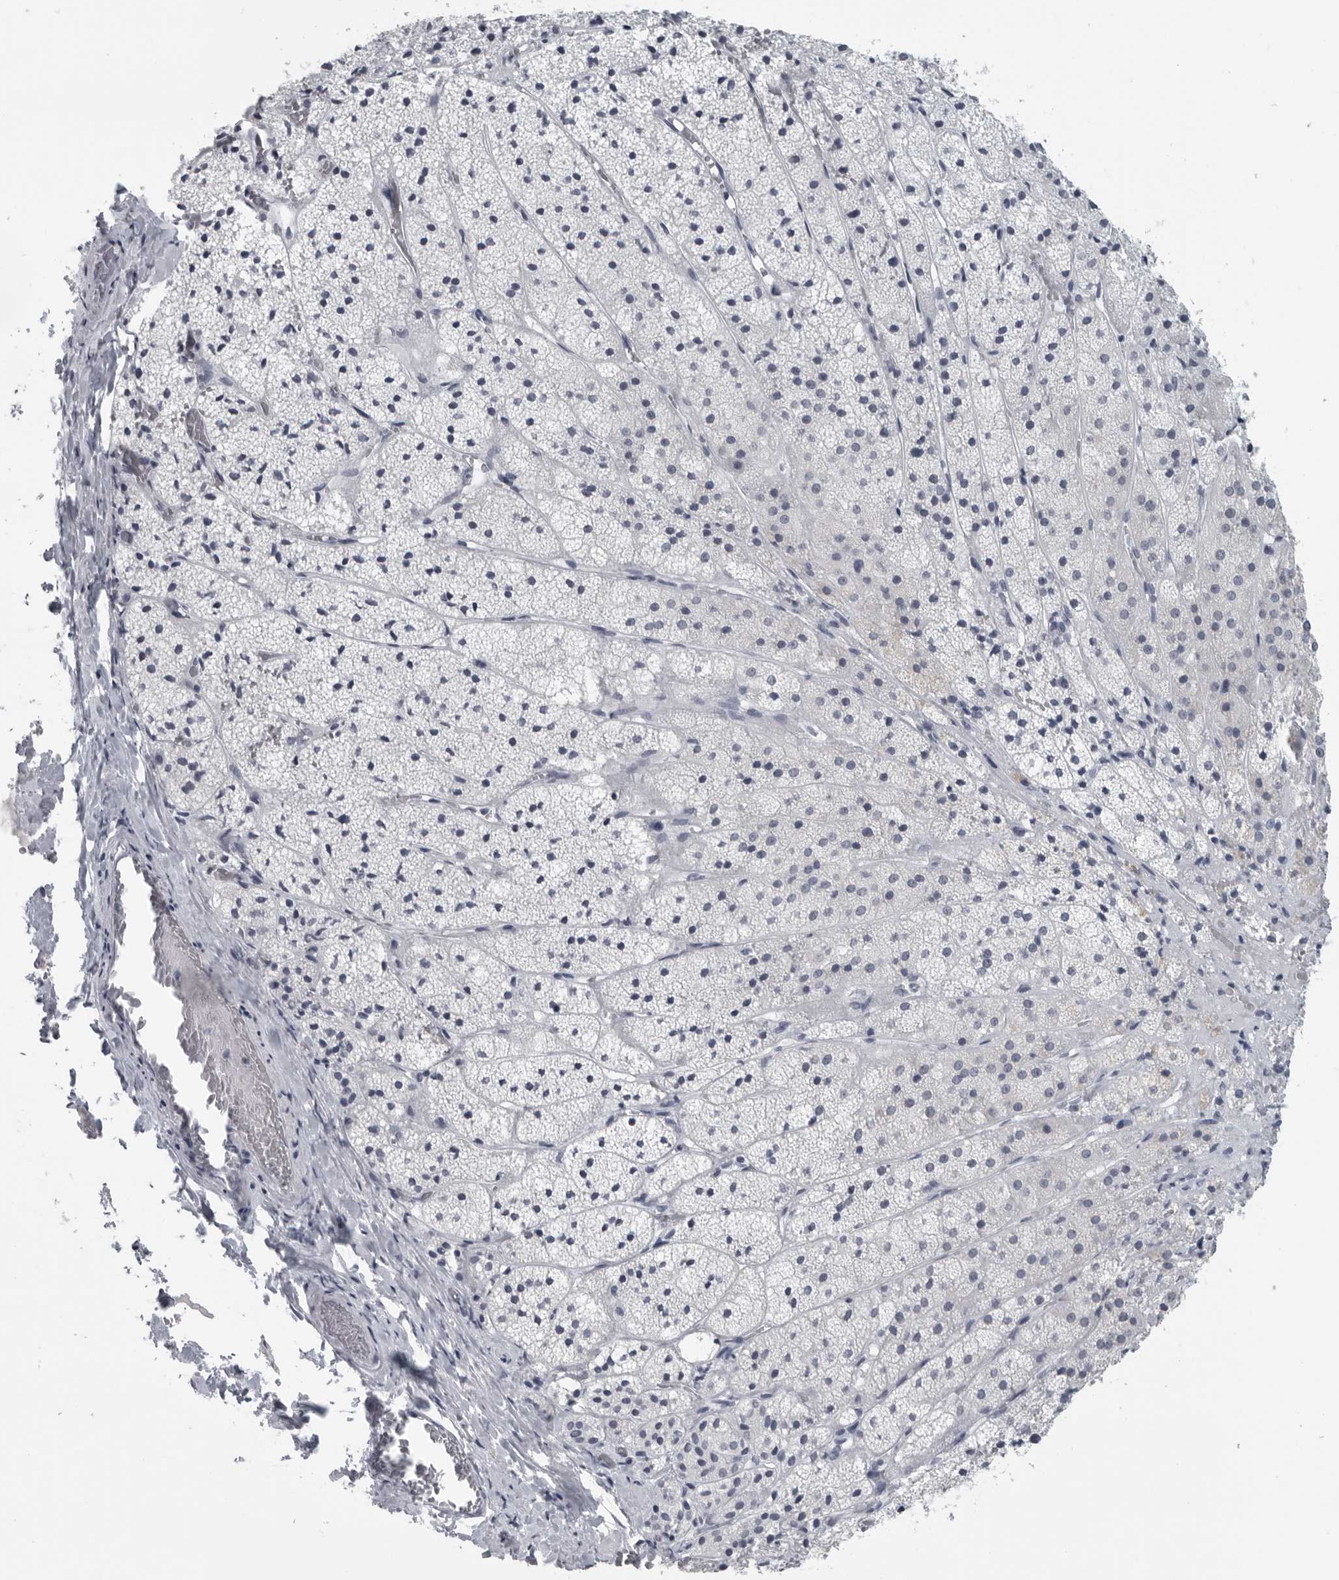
{"staining": {"intensity": "negative", "quantity": "none", "location": "none"}, "tissue": "adrenal gland", "cell_type": "Glandular cells", "image_type": "normal", "snomed": [{"axis": "morphology", "description": "Normal tissue, NOS"}, {"axis": "topography", "description": "Adrenal gland"}], "caption": "Immunohistochemistry of benign adrenal gland exhibits no staining in glandular cells.", "gene": "SATB2", "patient": {"sex": "female", "age": 44}}